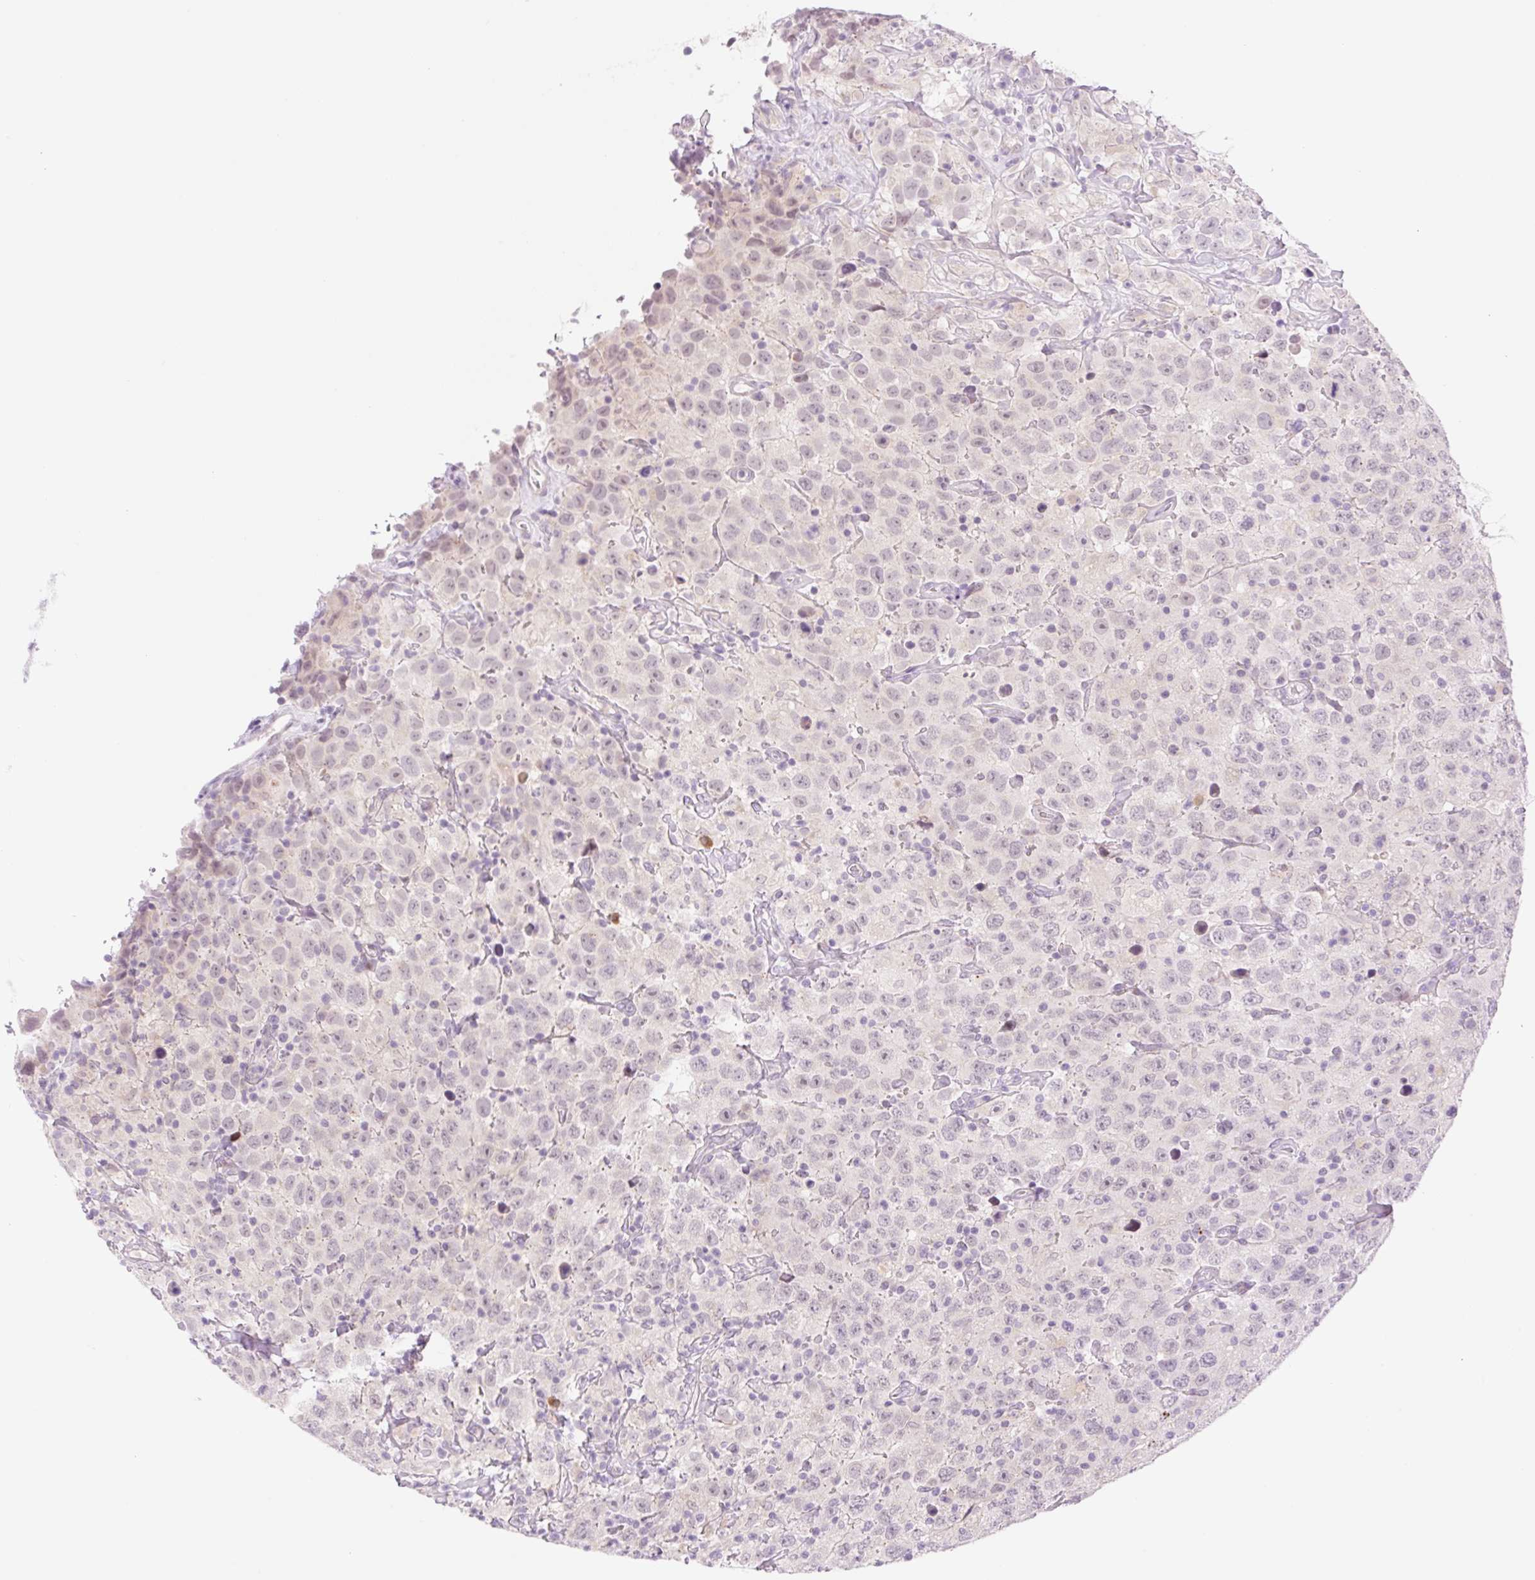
{"staining": {"intensity": "weak", "quantity": "<25%", "location": "nuclear"}, "tissue": "testis cancer", "cell_type": "Tumor cells", "image_type": "cancer", "snomed": [{"axis": "morphology", "description": "Seminoma, NOS"}, {"axis": "topography", "description": "Testis"}], "caption": "The immunohistochemistry image has no significant positivity in tumor cells of testis seminoma tissue.", "gene": "SPRYD4", "patient": {"sex": "male", "age": 41}}